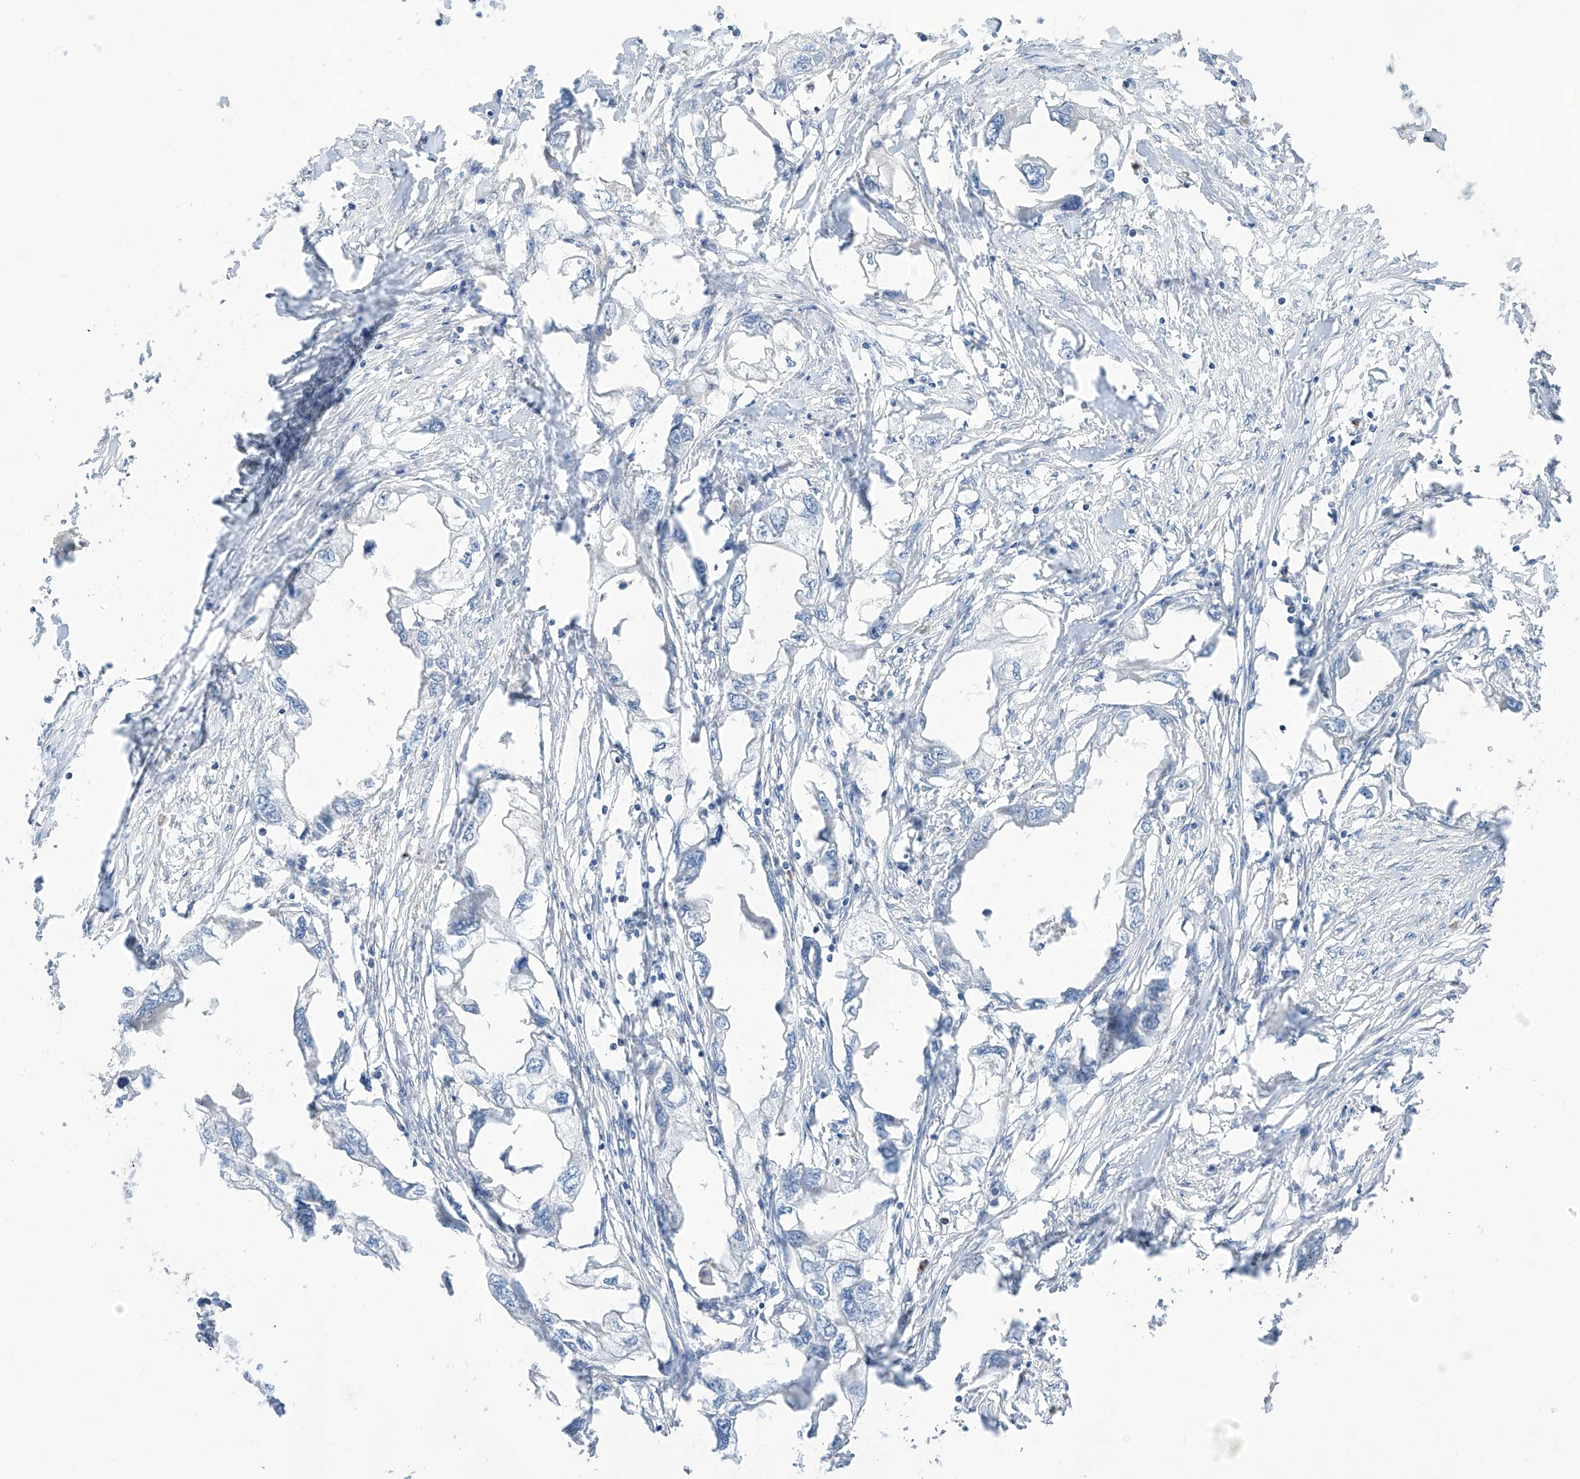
{"staining": {"intensity": "negative", "quantity": "none", "location": "none"}, "tissue": "endometrial cancer", "cell_type": "Tumor cells", "image_type": "cancer", "snomed": [{"axis": "morphology", "description": "Adenocarcinoma, NOS"}, {"axis": "morphology", "description": "Adenocarcinoma, metastatic, NOS"}, {"axis": "topography", "description": "Adipose tissue"}, {"axis": "topography", "description": "Endometrium"}], "caption": "This photomicrograph is of adenocarcinoma (endometrial) stained with IHC to label a protein in brown with the nuclei are counter-stained blue. There is no staining in tumor cells.", "gene": "REC8", "patient": {"sex": "female", "age": 67}}